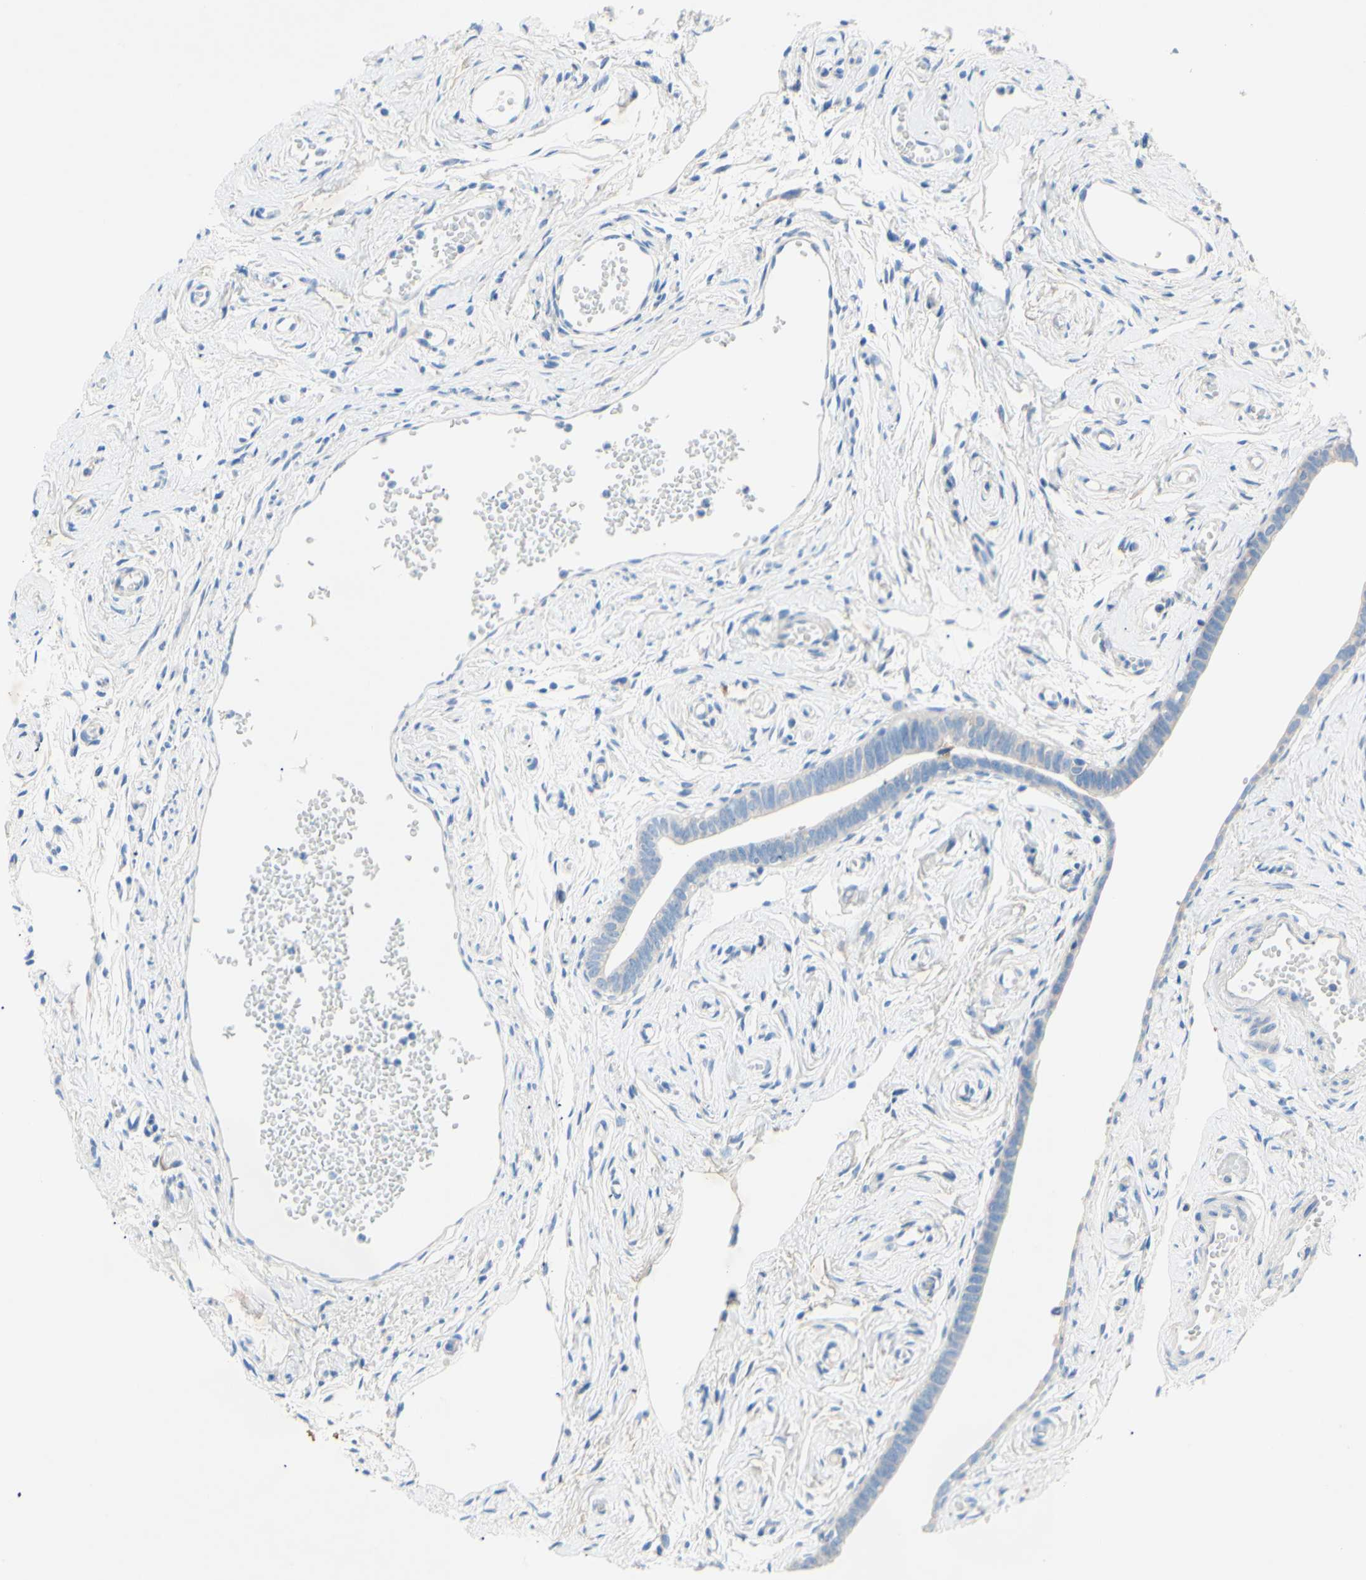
{"staining": {"intensity": "negative", "quantity": "none", "location": "none"}, "tissue": "fallopian tube", "cell_type": "Glandular cells", "image_type": "normal", "snomed": [{"axis": "morphology", "description": "Normal tissue, NOS"}, {"axis": "topography", "description": "Fallopian tube"}], "caption": "Image shows no protein expression in glandular cells of benign fallopian tube. (Brightfield microscopy of DAB (3,3'-diaminobenzidine) immunohistochemistry at high magnification).", "gene": "TMIGD2", "patient": {"sex": "female", "age": 71}}